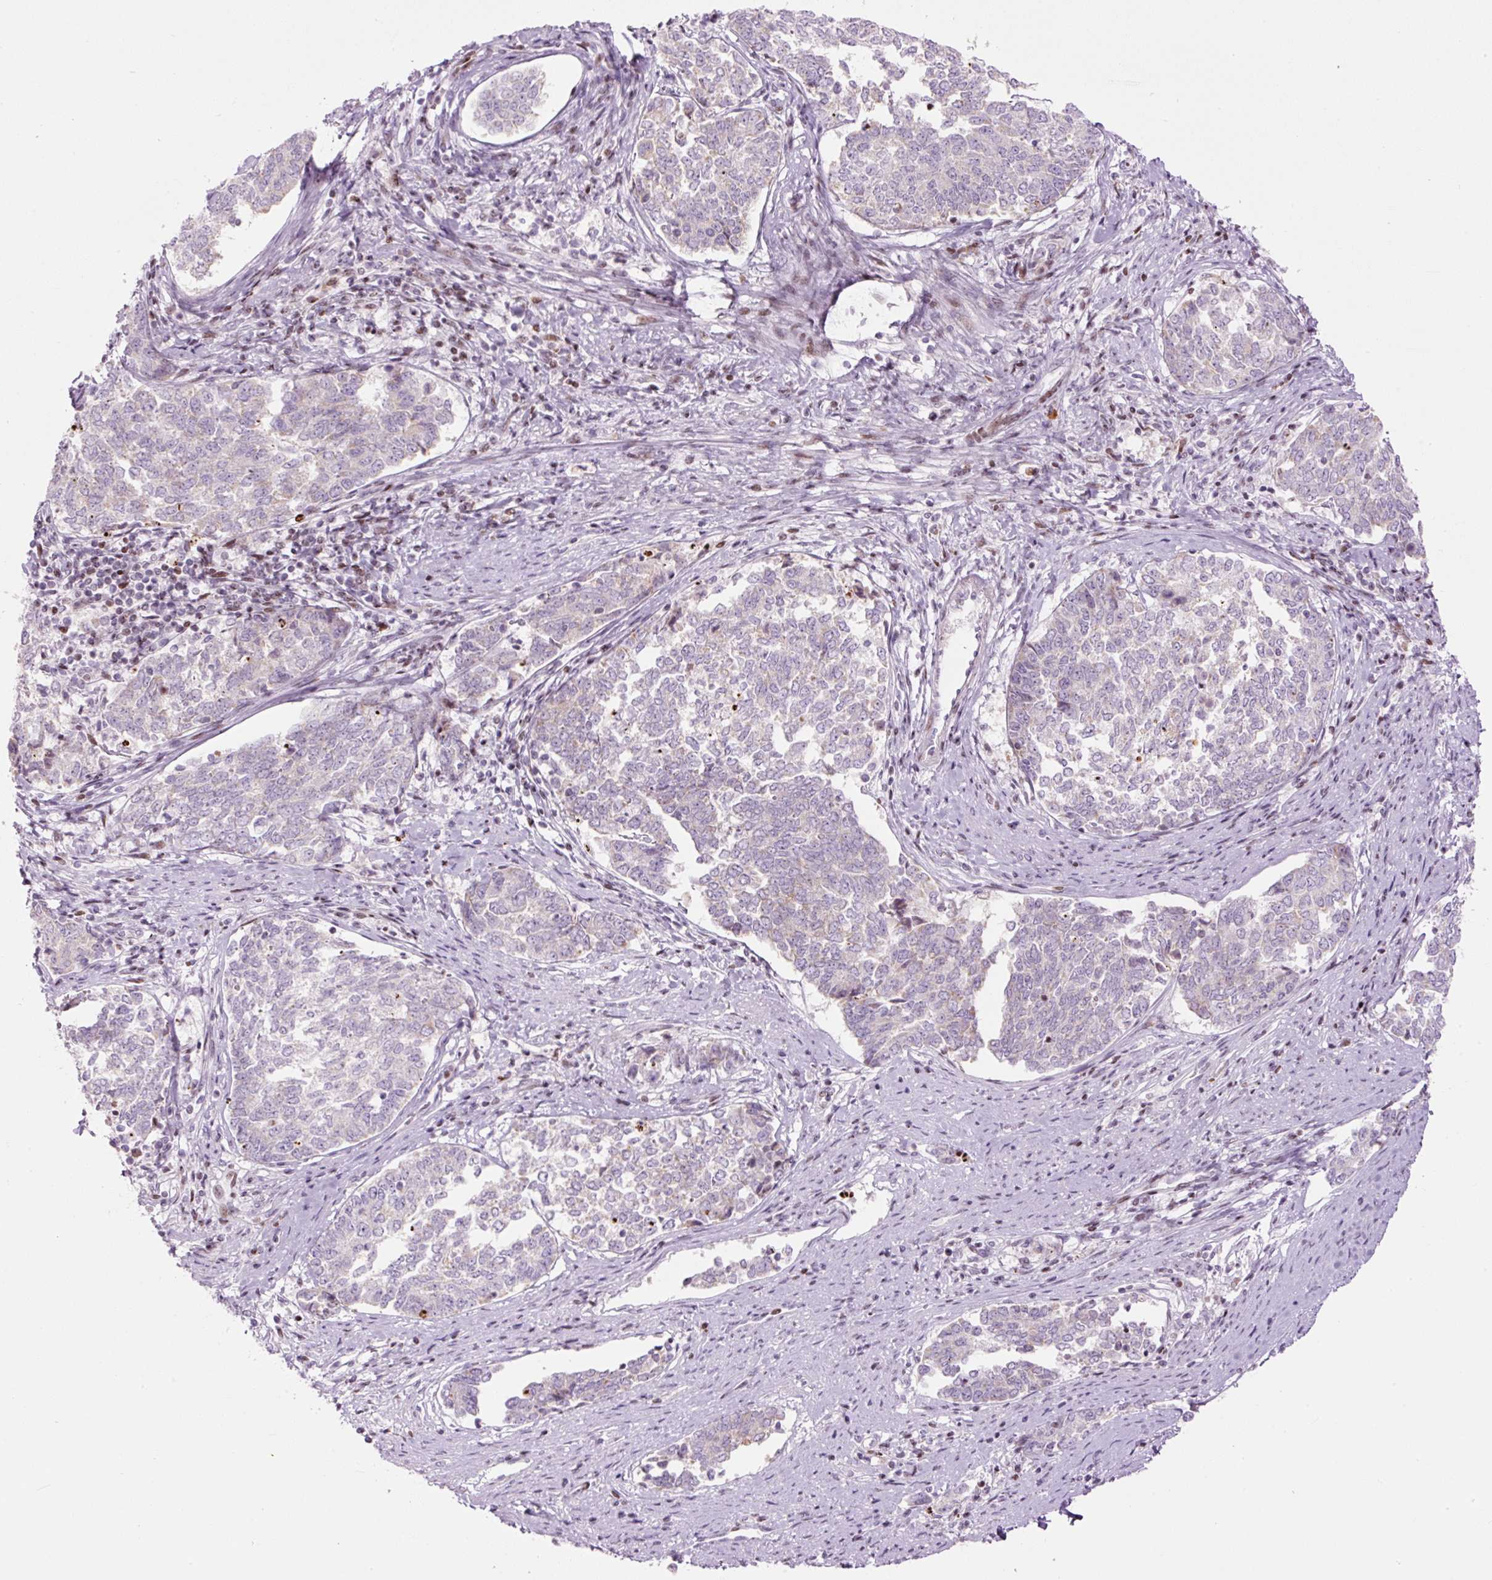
{"staining": {"intensity": "negative", "quantity": "none", "location": "none"}, "tissue": "endometrial cancer", "cell_type": "Tumor cells", "image_type": "cancer", "snomed": [{"axis": "morphology", "description": "Adenocarcinoma, NOS"}, {"axis": "topography", "description": "Endometrium"}], "caption": "An IHC micrograph of endometrial cancer is shown. There is no staining in tumor cells of endometrial cancer.", "gene": "TMEM177", "patient": {"sex": "female", "age": 80}}